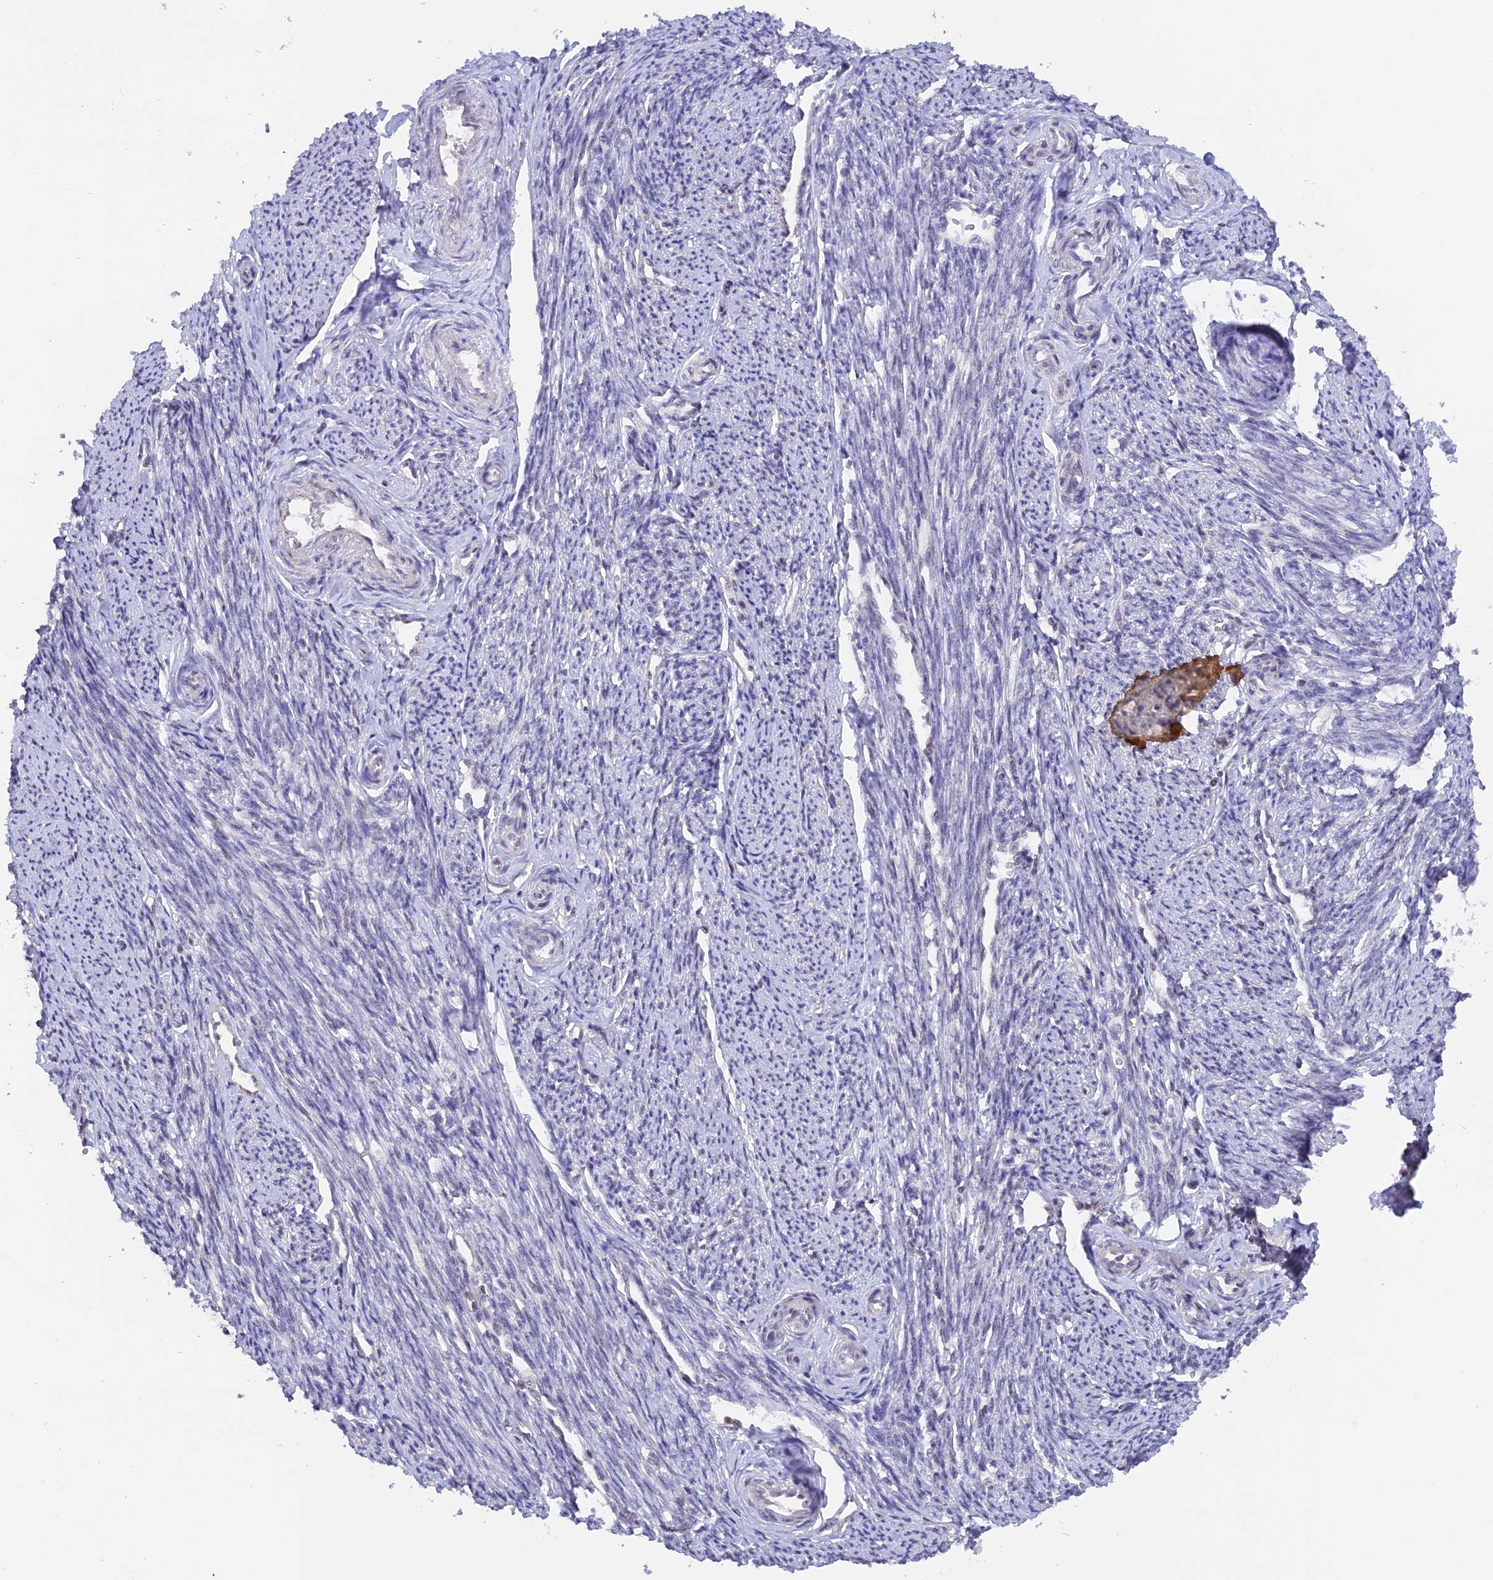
{"staining": {"intensity": "weak", "quantity": "25%-75%", "location": "cytoplasmic/membranous,nuclear"}, "tissue": "smooth muscle", "cell_type": "Smooth muscle cells", "image_type": "normal", "snomed": [{"axis": "morphology", "description": "Normal tissue, NOS"}, {"axis": "topography", "description": "Smooth muscle"}, {"axis": "topography", "description": "Uterus"}], "caption": "Smooth muscle stained with a brown dye shows weak cytoplasmic/membranous,nuclear positive expression in about 25%-75% of smooth muscle cells.", "gene": "RFC5", "patient": {"sex": "female", "age": 59}}